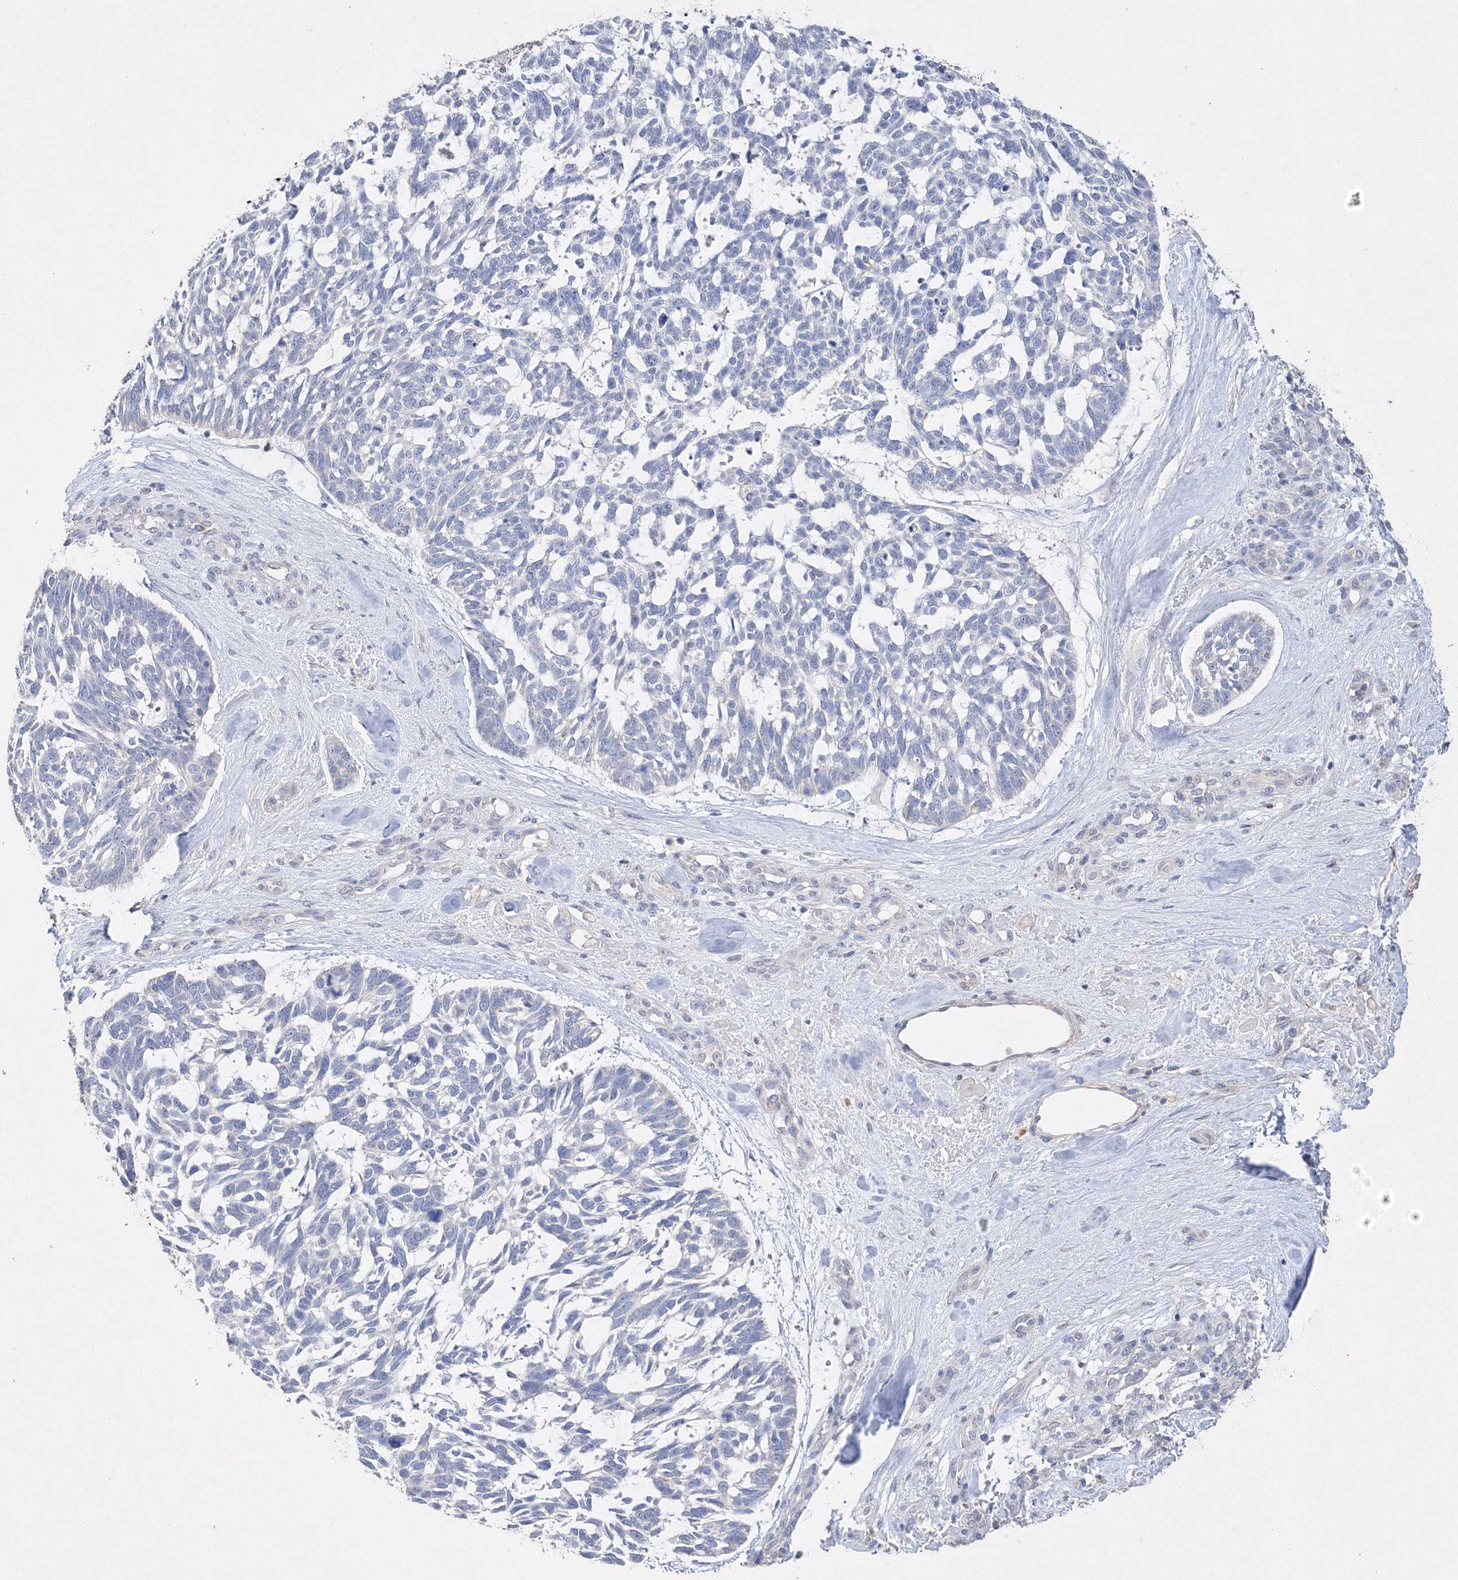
{"staining": {"intensity": "negative", "quantity": "none", "location": "none"}, "tissue": "skin cancer", "cell_type": "Tumor cells", "image_type": "cancer", "snomed": [{"axis": "morphology", "description": "Basal cell carcinoma"}, {"axis": "topography", "description": "Skin"}], "caption": "Immunohistochemistry (IHC) of human skin basal cell carcinoma reveals no staining in tumor cells.", "gene": "GLS", "patient": {"sex": "male", "age": 88}}